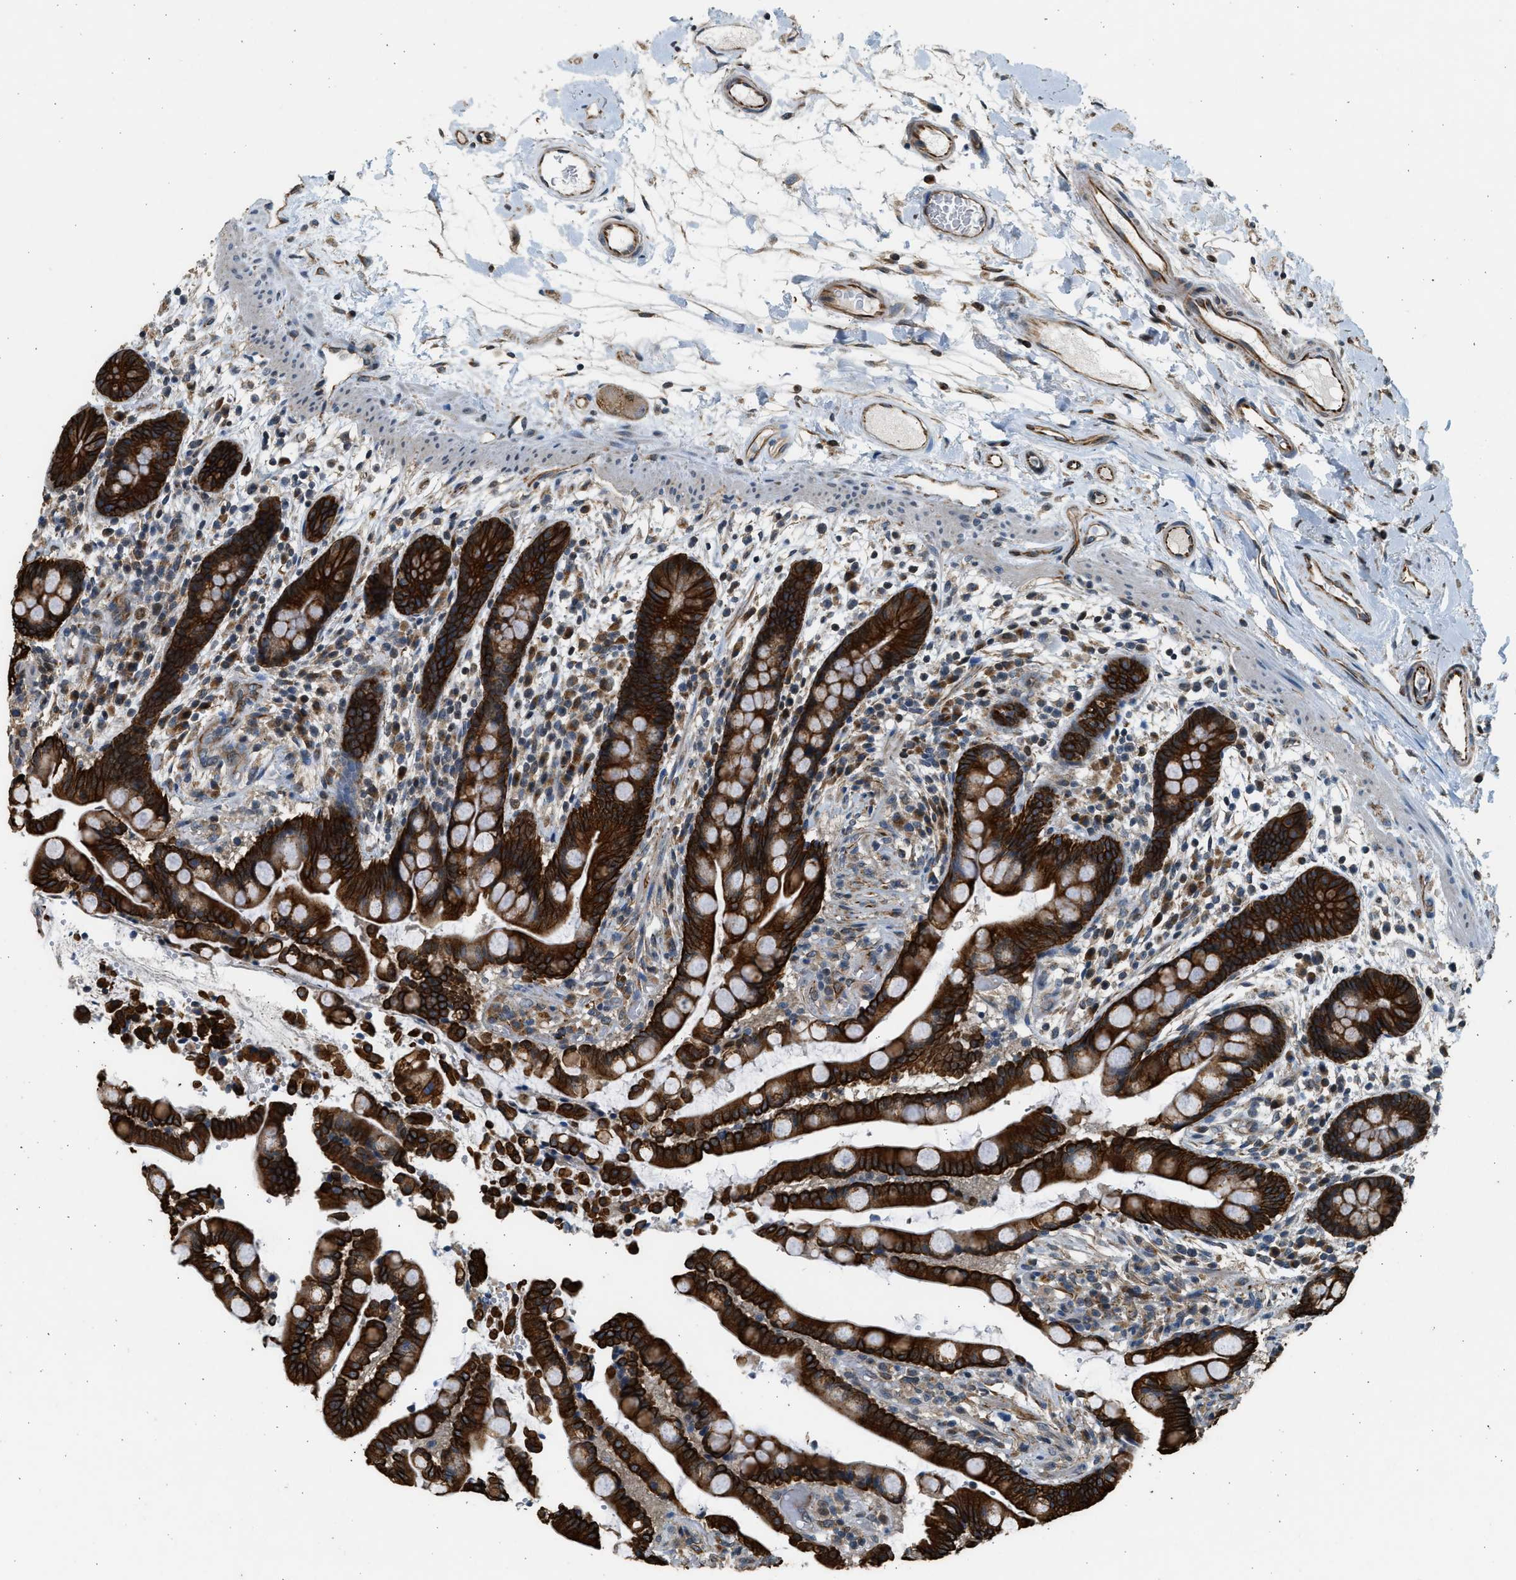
{"staining": {"intensity": "moderate", "quantity": ">75%", "location": "cytoplasmic/membranous"}, "tissue": "colon", "cell_type": "Endothelial cells", "image_type": "normal", "snomed": [{"axis": "morphology", "description": "Normal tissue, NOS"}, {"axis": "topography", "description": "Colon"}], "caption": "Immunohistochemistry photomicrograph of benign colon stained for a protein (brown), which demonstrates medium levels of moderate cytoplasmic/membranous positivity in approximately >75% of endothelial cells.", "gene": "PCLO", "patient": {"sex": "male", "age": 73}}